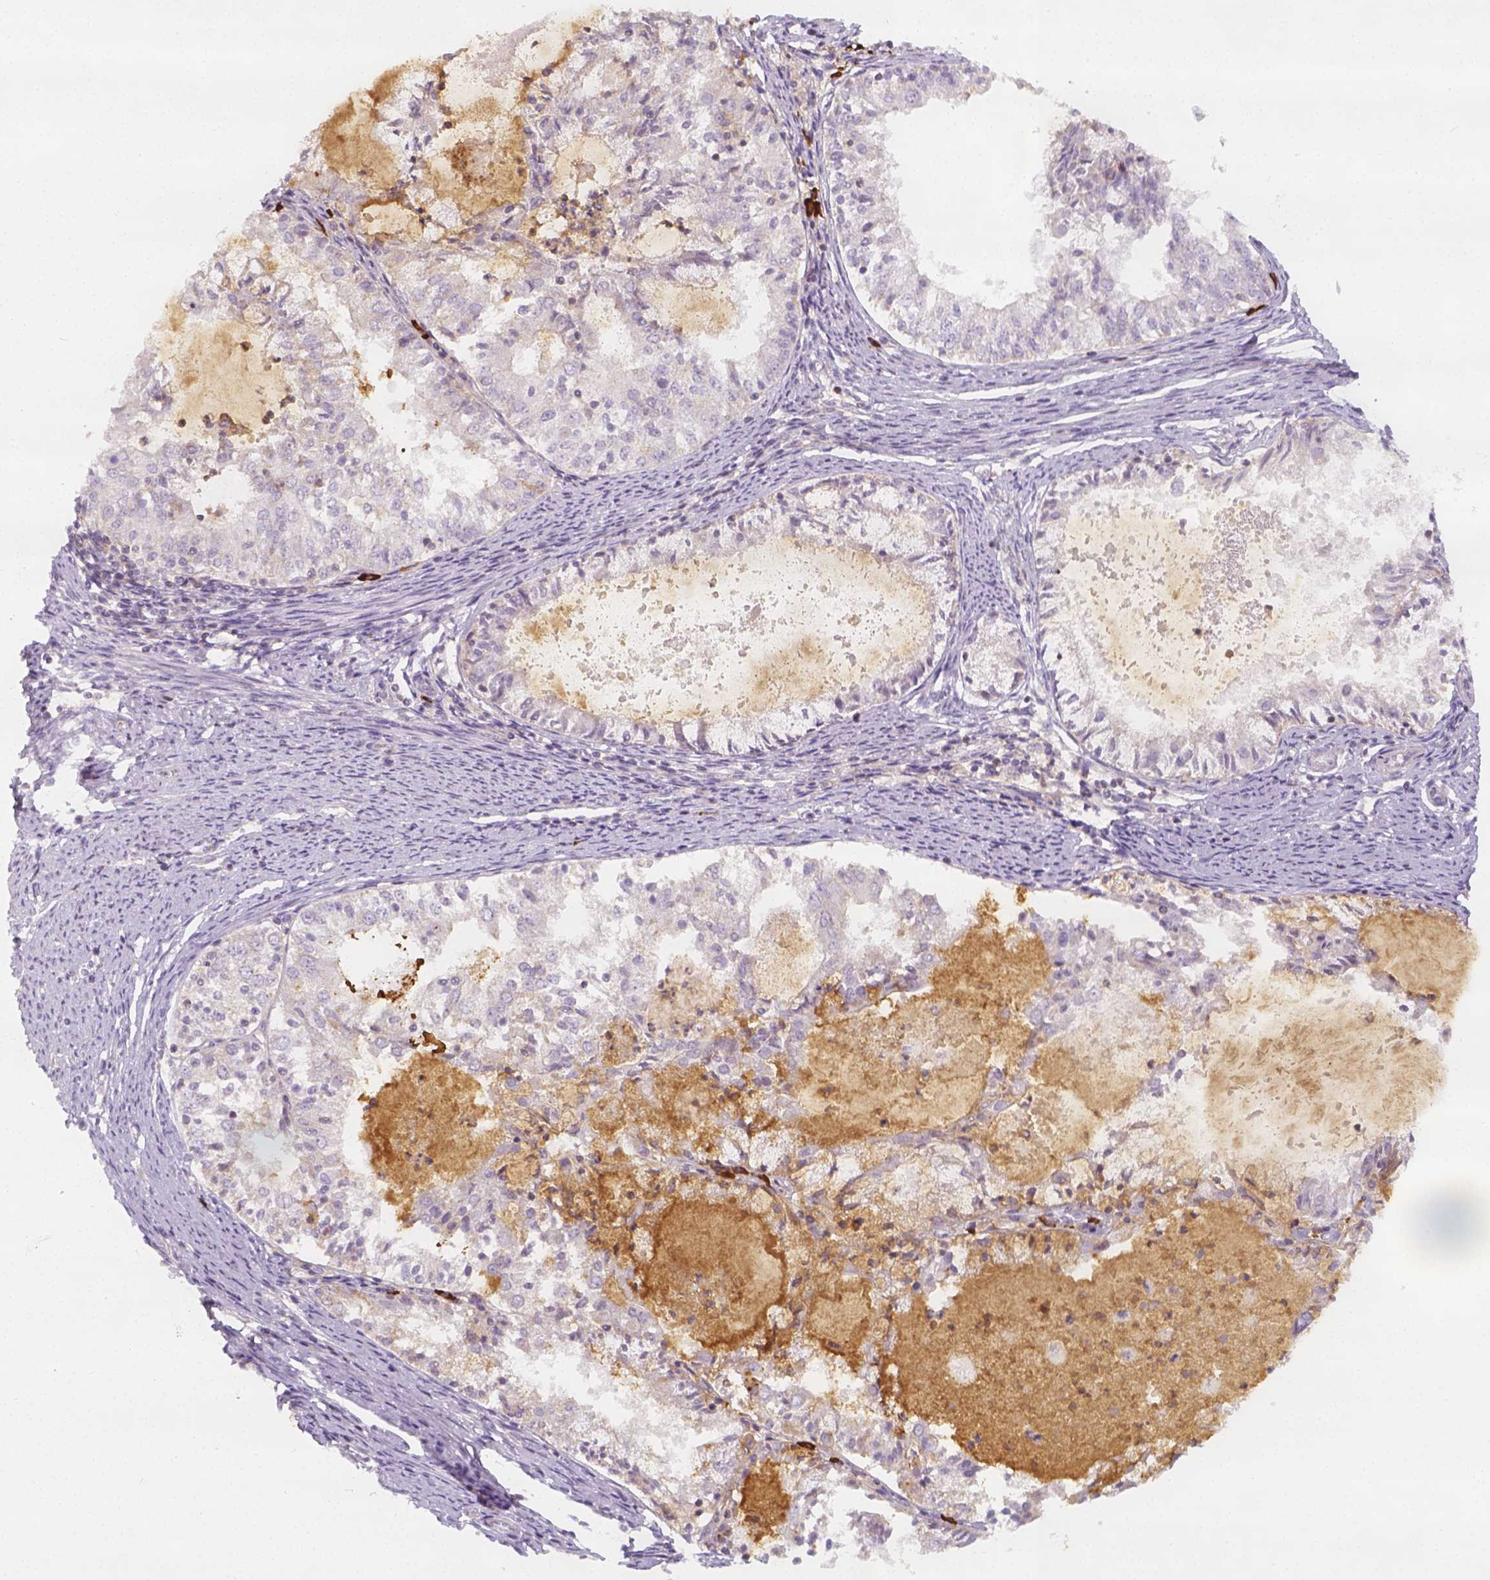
{"staining": {"intensity": "negative", "quantity": "none", "location": "none"}, "tissue": "endometrial cancer", "cell_type": "Tumor cells", "image_type": "cancer", "snomed": [{"axis": "morphology", "description": "Adenocarcinoma, NOS"}, {"axis": "topography", "description": "Endometrium"}], "caption": "Immunohistochemistry of endometrial adenocarcinoma displays no expression in tumor cells. (DAB (3,3'-diaminobenzidine) immunohistochemistry (IHC) visualized using brightfield microscopy, high magnification).", "gene": "PTPRJ", "patient": {"sex": "female", "age": 57}}